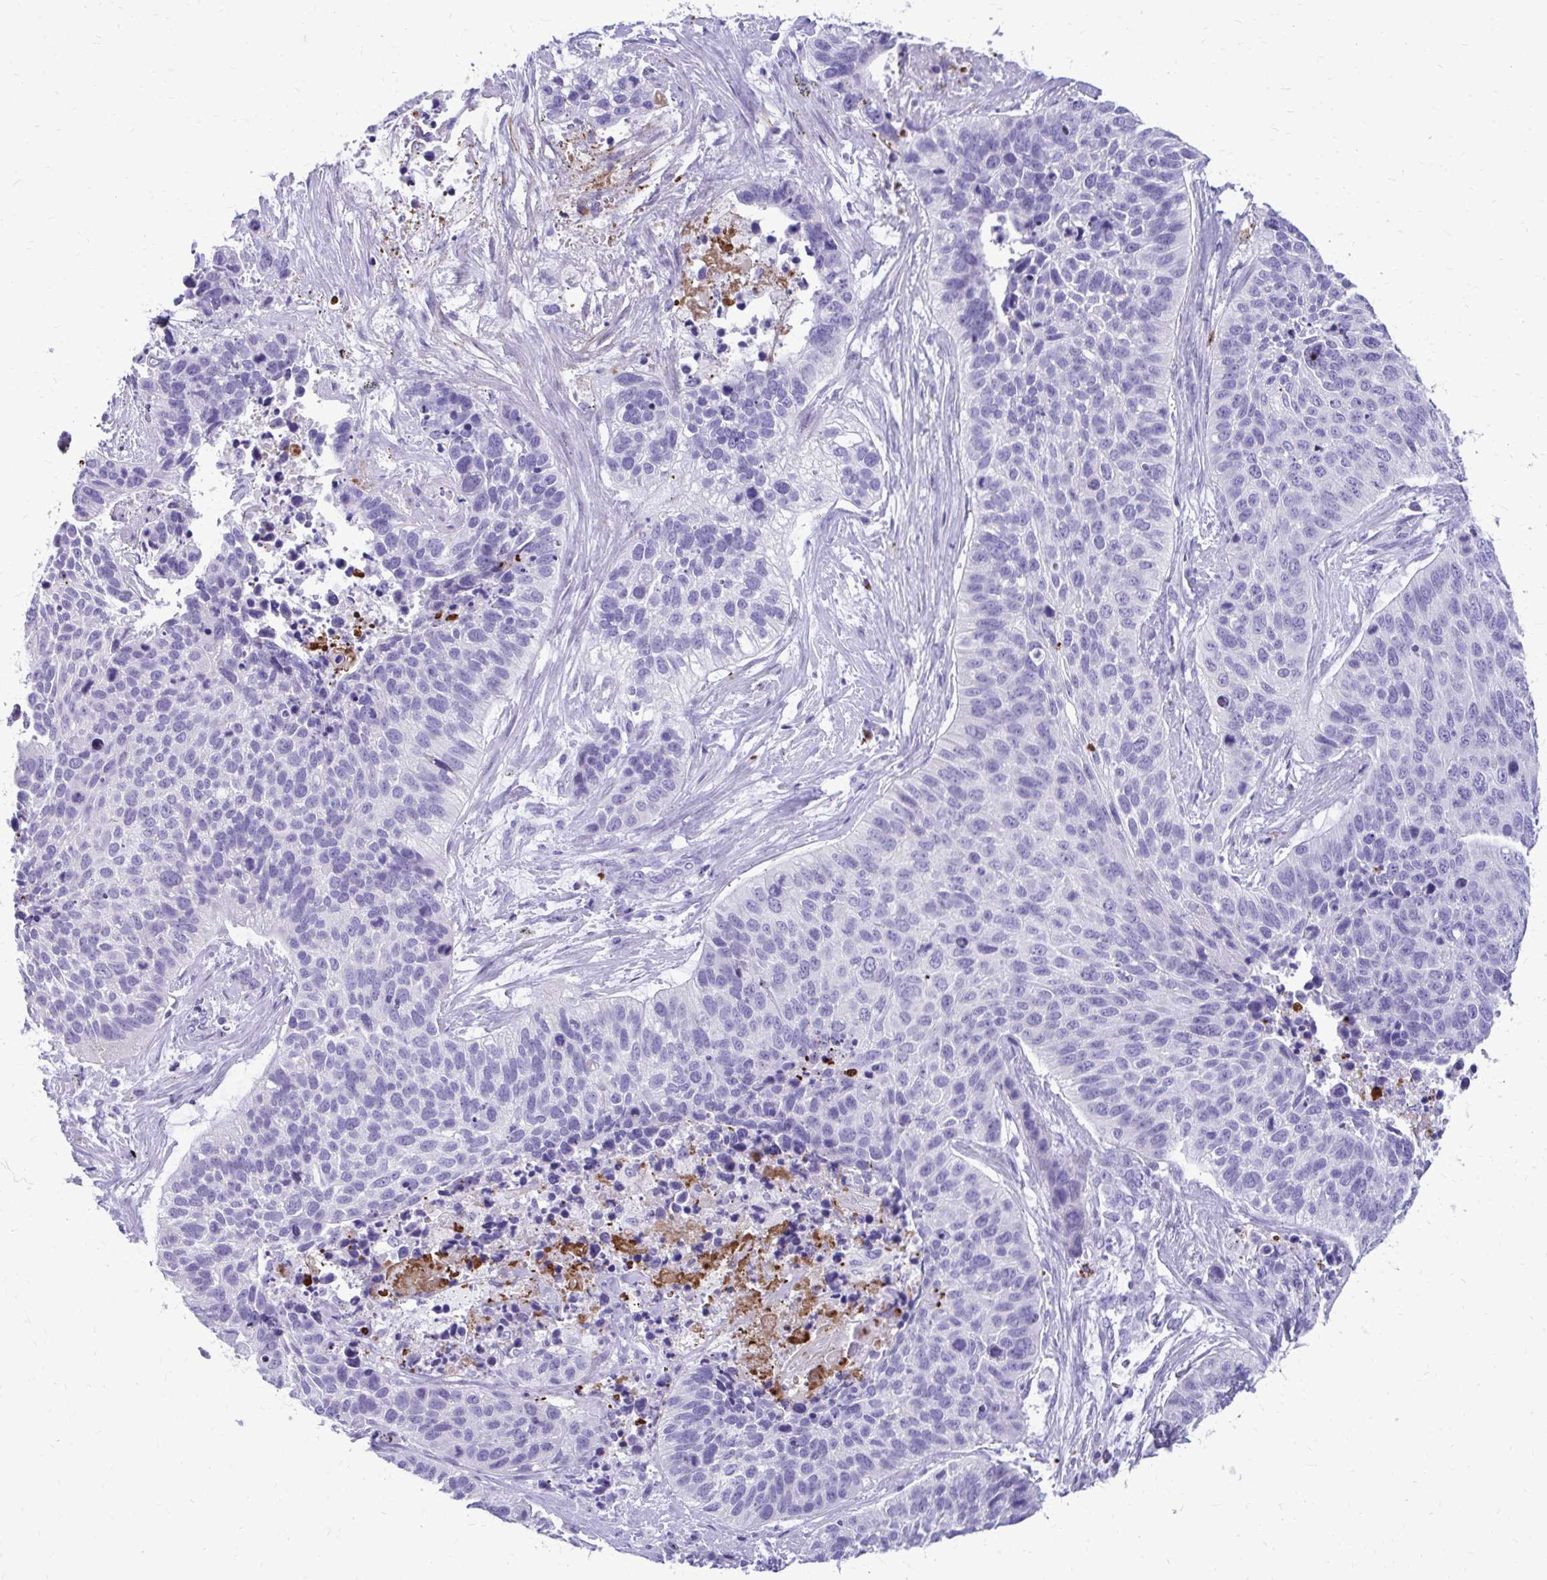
{"staining": {"intensity": "negative", "quantity": "none", "location": "none"}, "tissue": "lung cancer", "cell_type": "Tumor cells", "image_type": "cancer", "snomed": [{"axis": "morphology", "description": "Squamous cell carcinoma, NOS"}, {"axis": "topography", "description": "Lung"}], "caption": "Human lung cancer (squamous cell carcinoma) stained for a protein using immunohistochemistry (IHC) demonstrates no positivity in tumor cells.", "gene": "SATL1", "patient": {"sex": "male", "age": 62}}